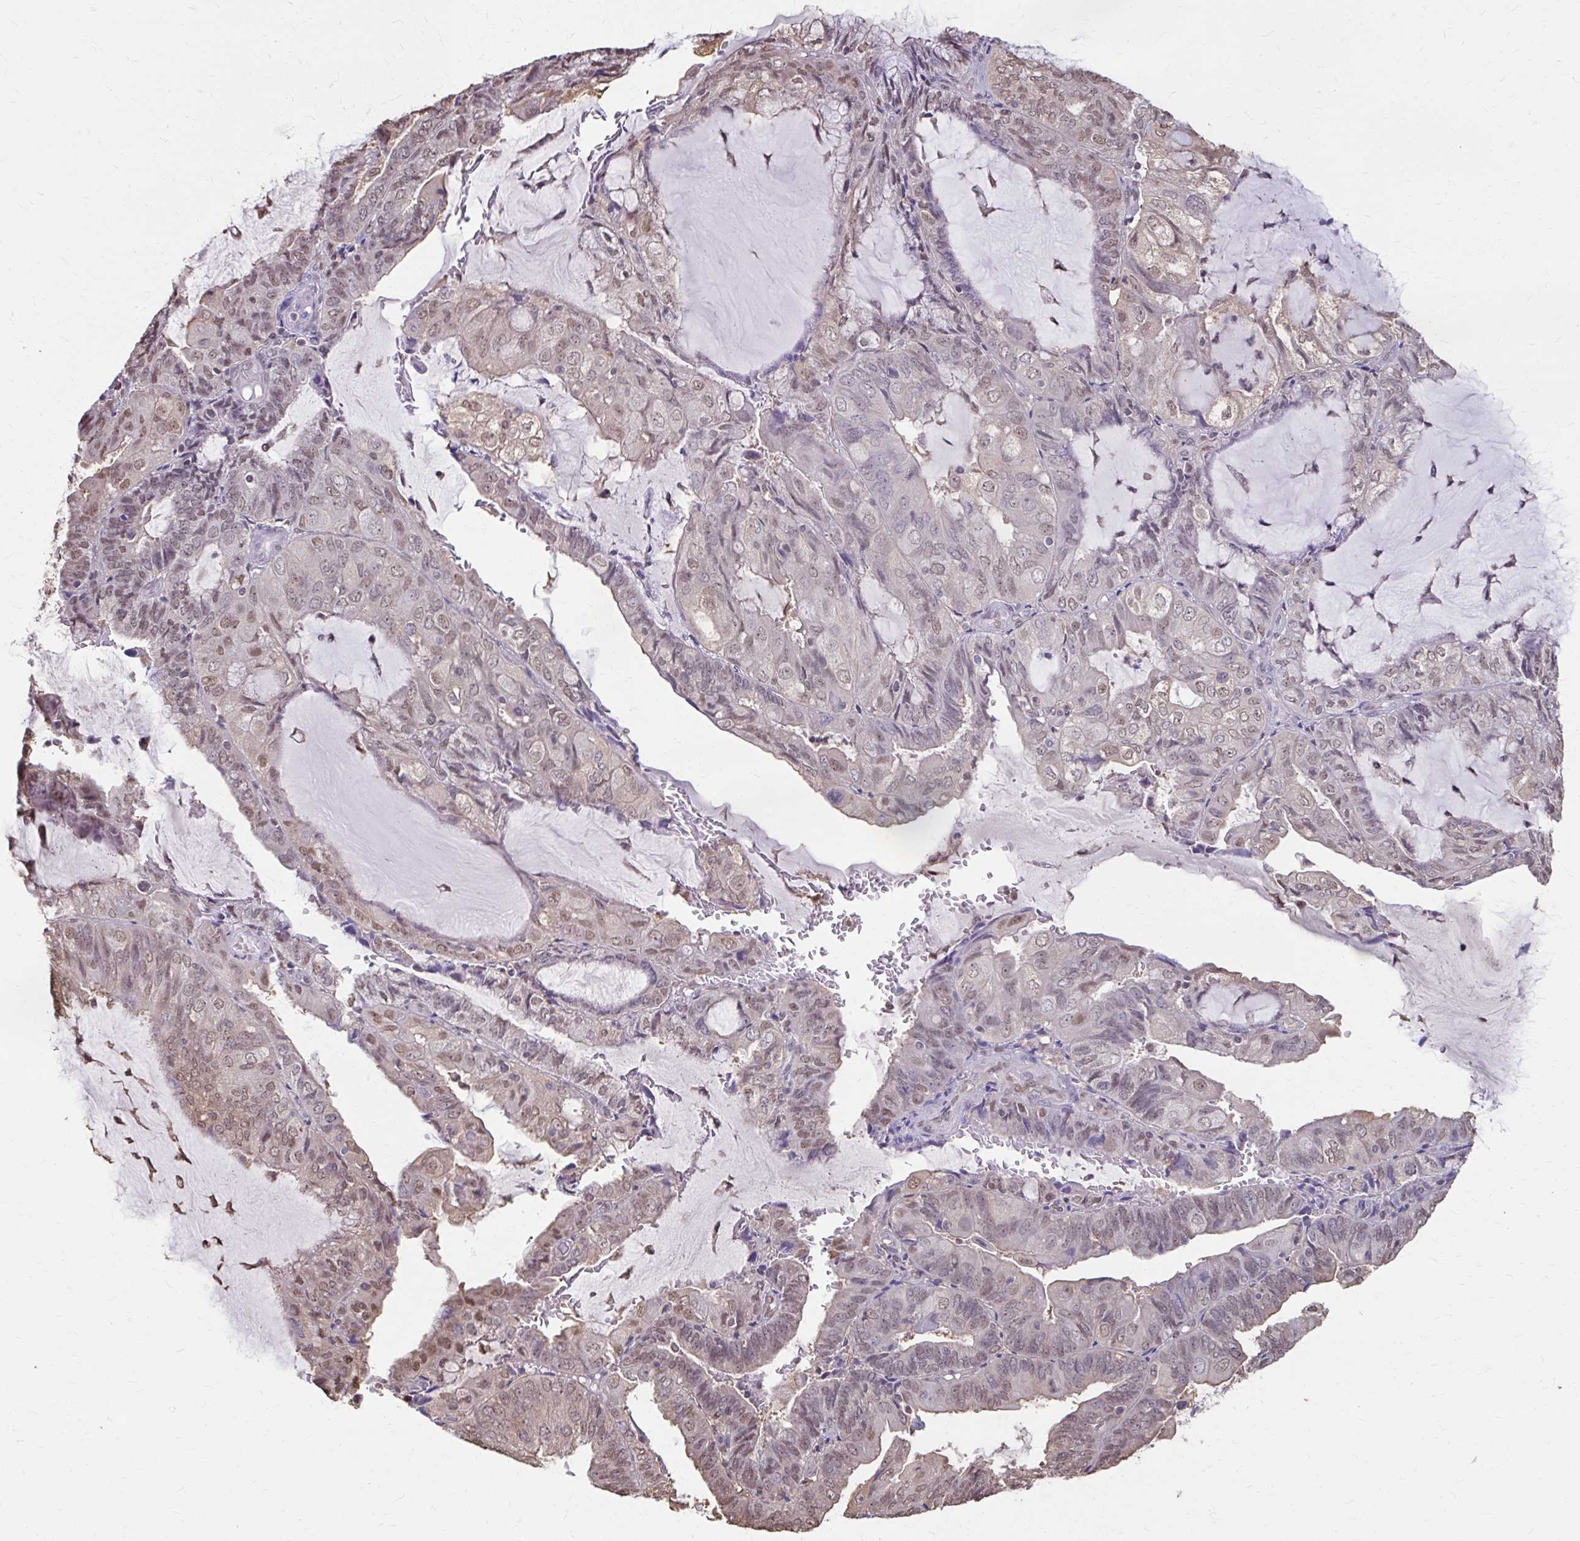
{"staining": {"intensity": "weak", "quantity": "25%-75%", "location": "nuclear"}, "tissue": "endometrial cancer", "cell_type": "Tumor cells", "image_type": "cancer", "snomed": [{"axis": "morphology", "description": "Adenocarcinoma, NOS"}, {"axis": "topography", "description": "Endometrium"}], "caption": "The photomicrograph reveals immunohistochemical staining of endometrial cancer. There is weak nuclear positivity is seen in approximately 25%-75% of tumor cells. Nuclei are stained in blue.", "gene": "ING4", "patient": {"sex": "female", "age": 81}}